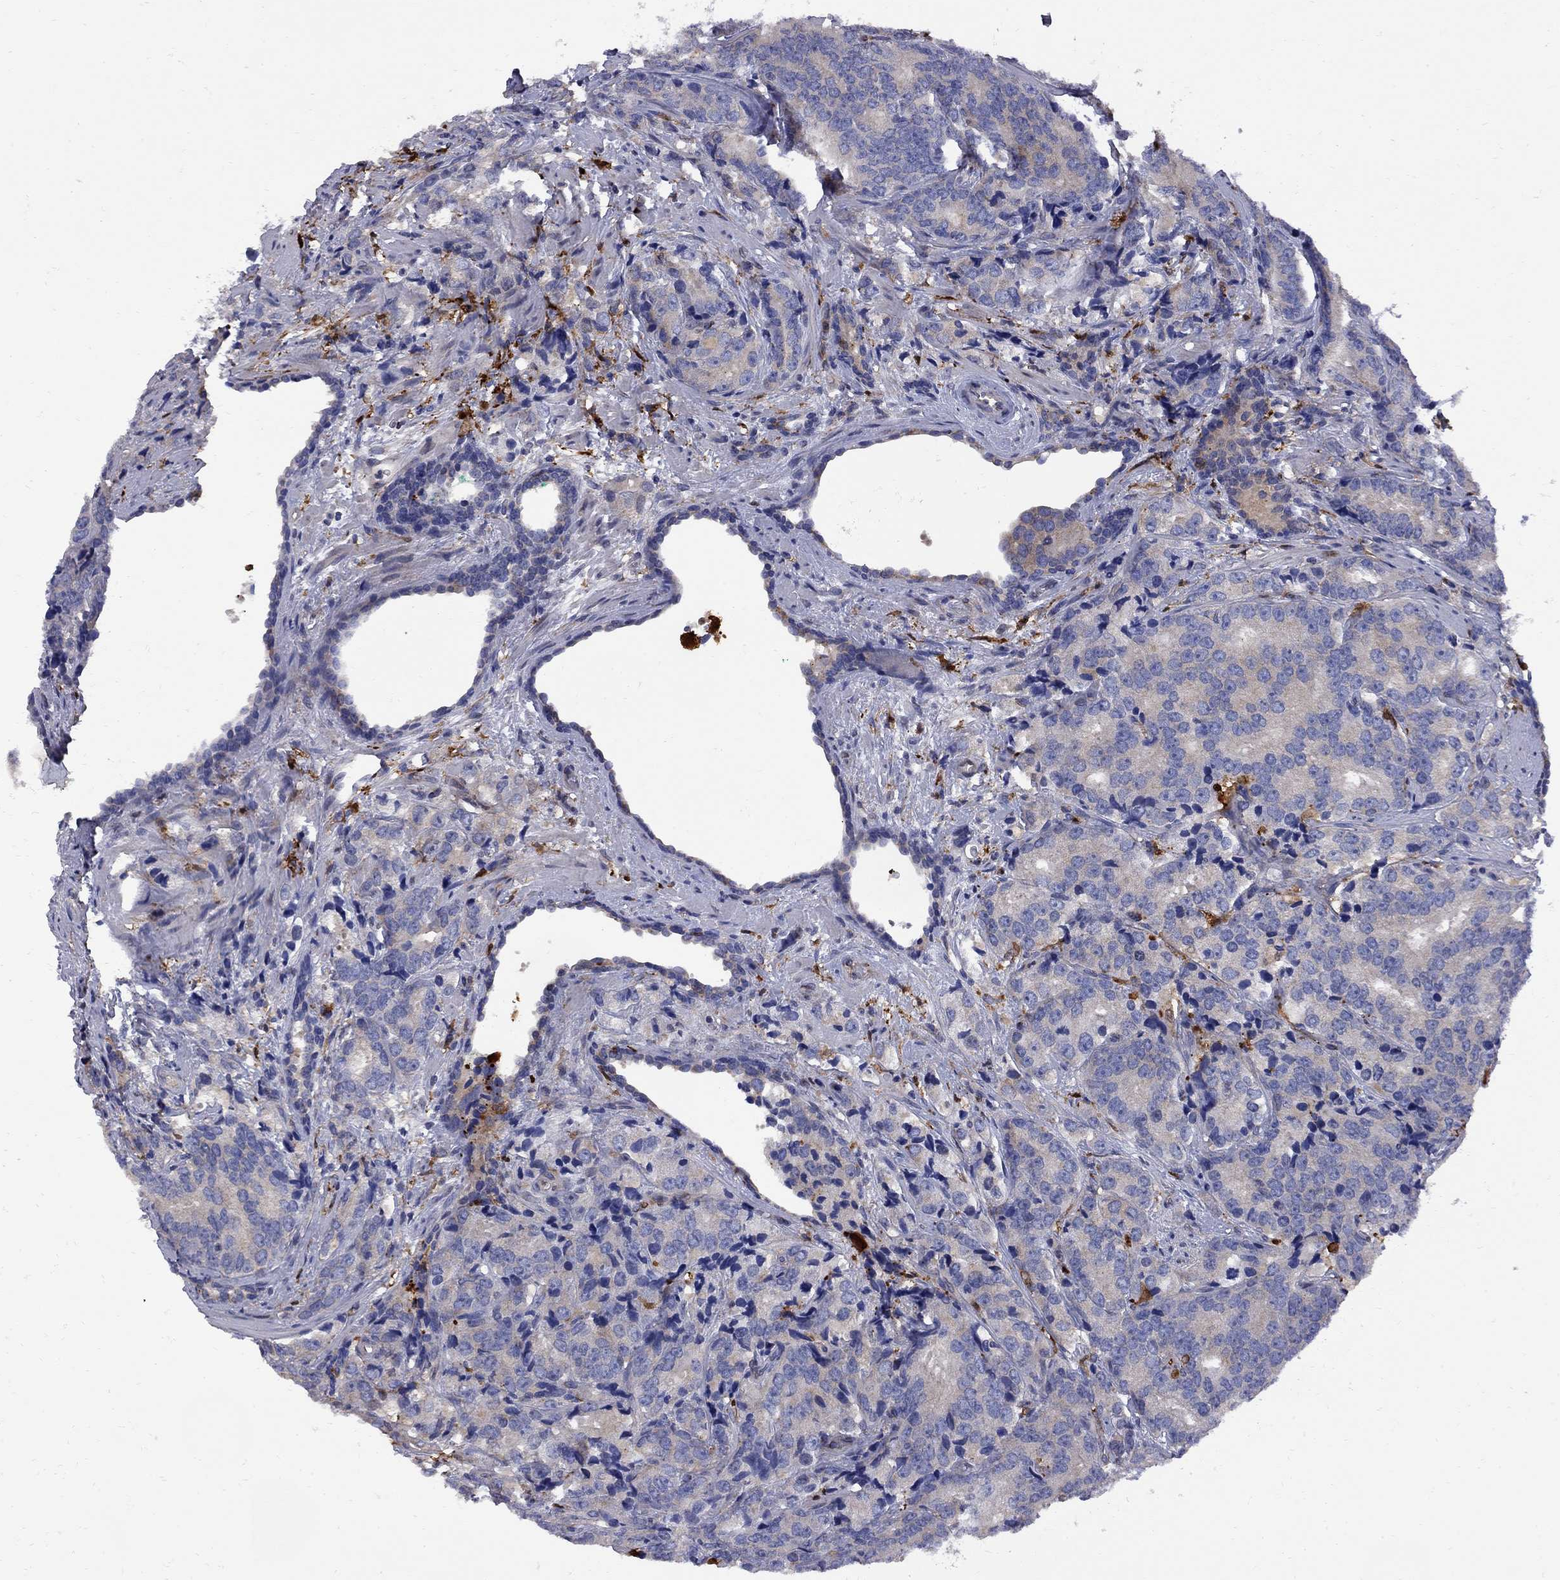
{"staining": {"intensity": "negative", "quantity": "none", "location": "none"}, "tissue": "prostate cancer", "cell_type": "Tumor cells", "image_type": "cancer", "snomed": [{"axis": "morphology", "description": "Adenocarcinoma, NOS"}, {"axis": "topography", "description": "Prostate"}], "caption": "Immunohistochemical staining of prostate adenocarcinoma demonstrates no significant expression in tumor cells.", "gene": "MTHFR", "patient": {"sex": "male", "age": 71}}